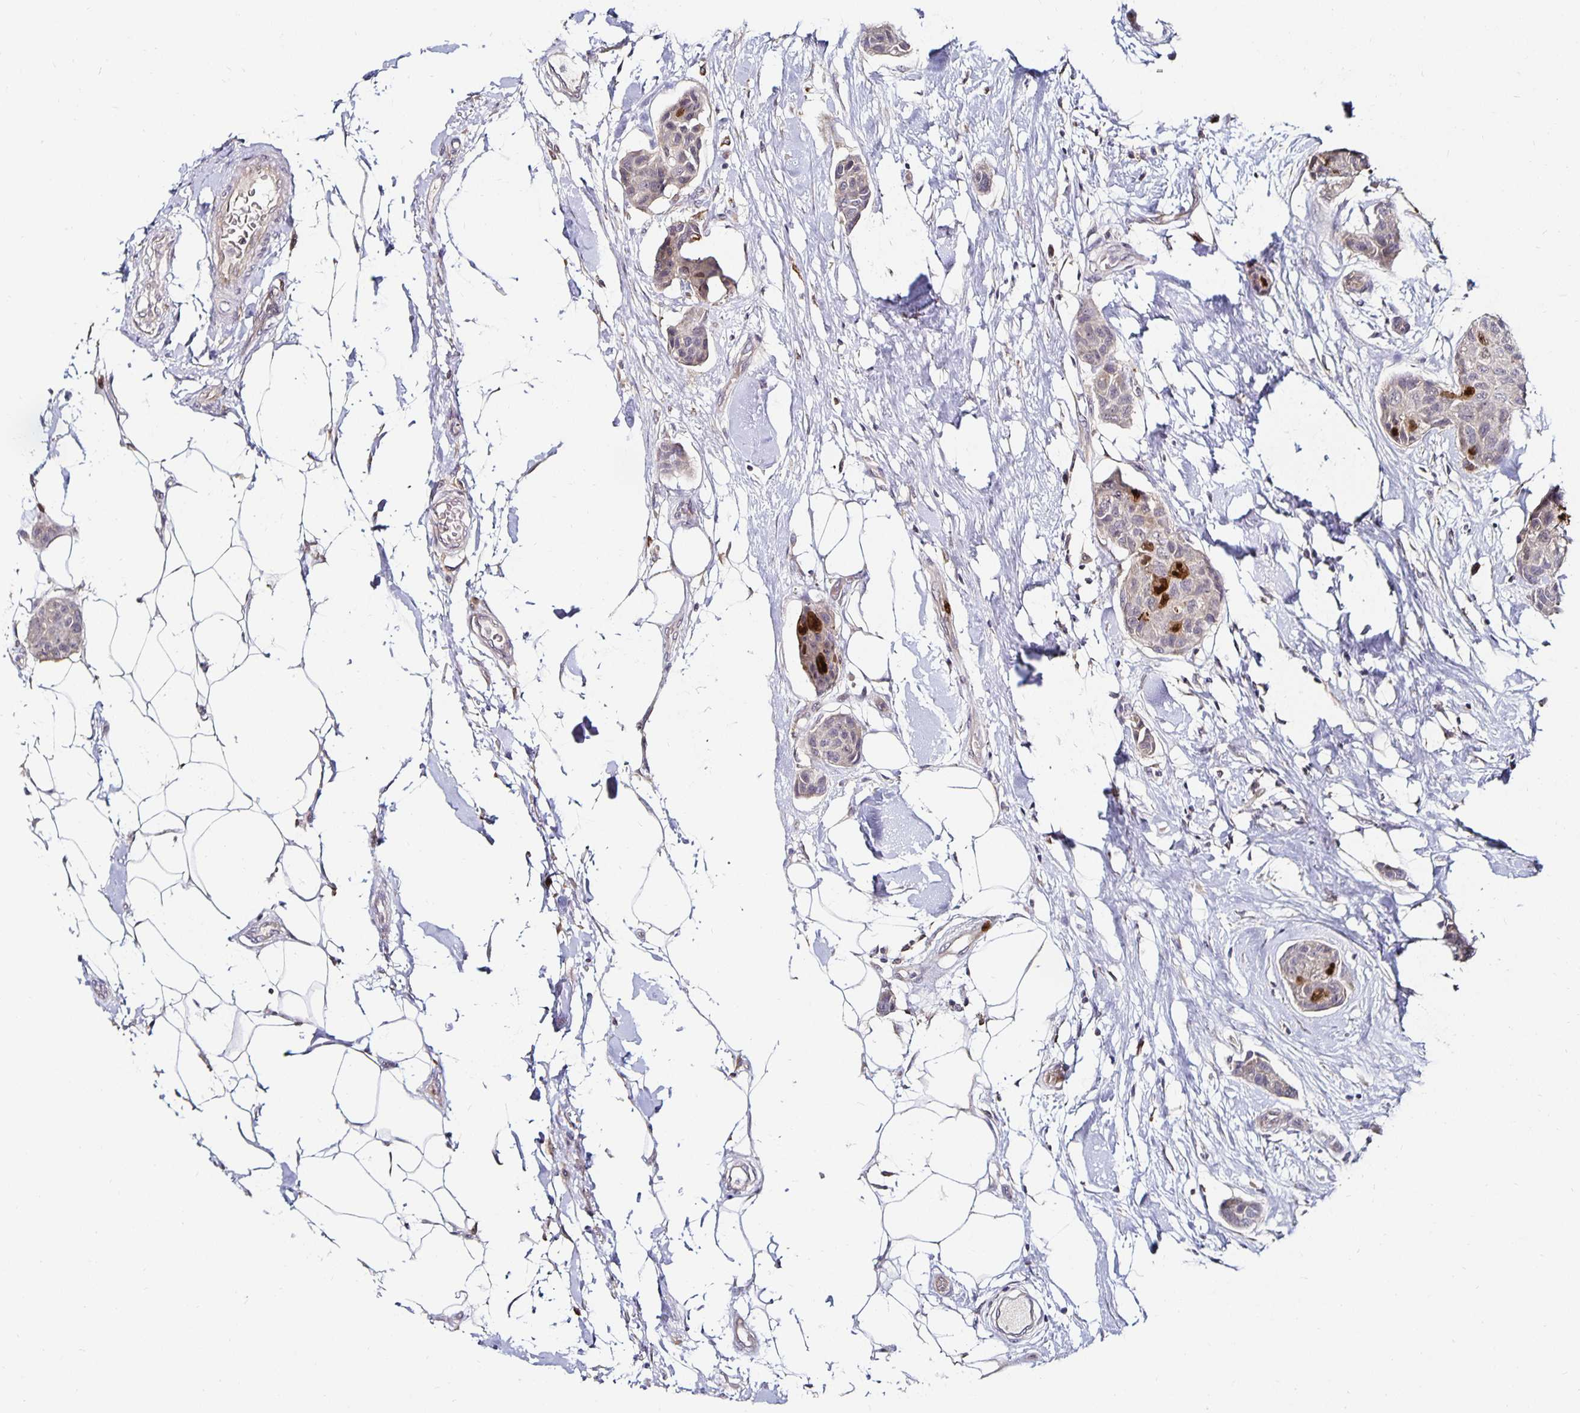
{"staining": {"intensity": "strong", "quantity": "<25%", "location": "cytoplasmic/membranous,nuclear"}, "tissue": "breast cancer", "cell_type": "Tumor cells", "image_type": "cancer", "snomed": [{"axis": "morphology", "description": "Duct carcinoma"}, {"axis": "topography", "description": "Breast"}, {"axis": "topography", "description": "Lymph node"}], "caption": "Breast cancer stained with a brown dye shows strong cytoplasmic/membranous and nuclear positive expression in about <25% of tumor cells.", "gene": "ANLN", "patient": {"sex": "female", "age": 80}}